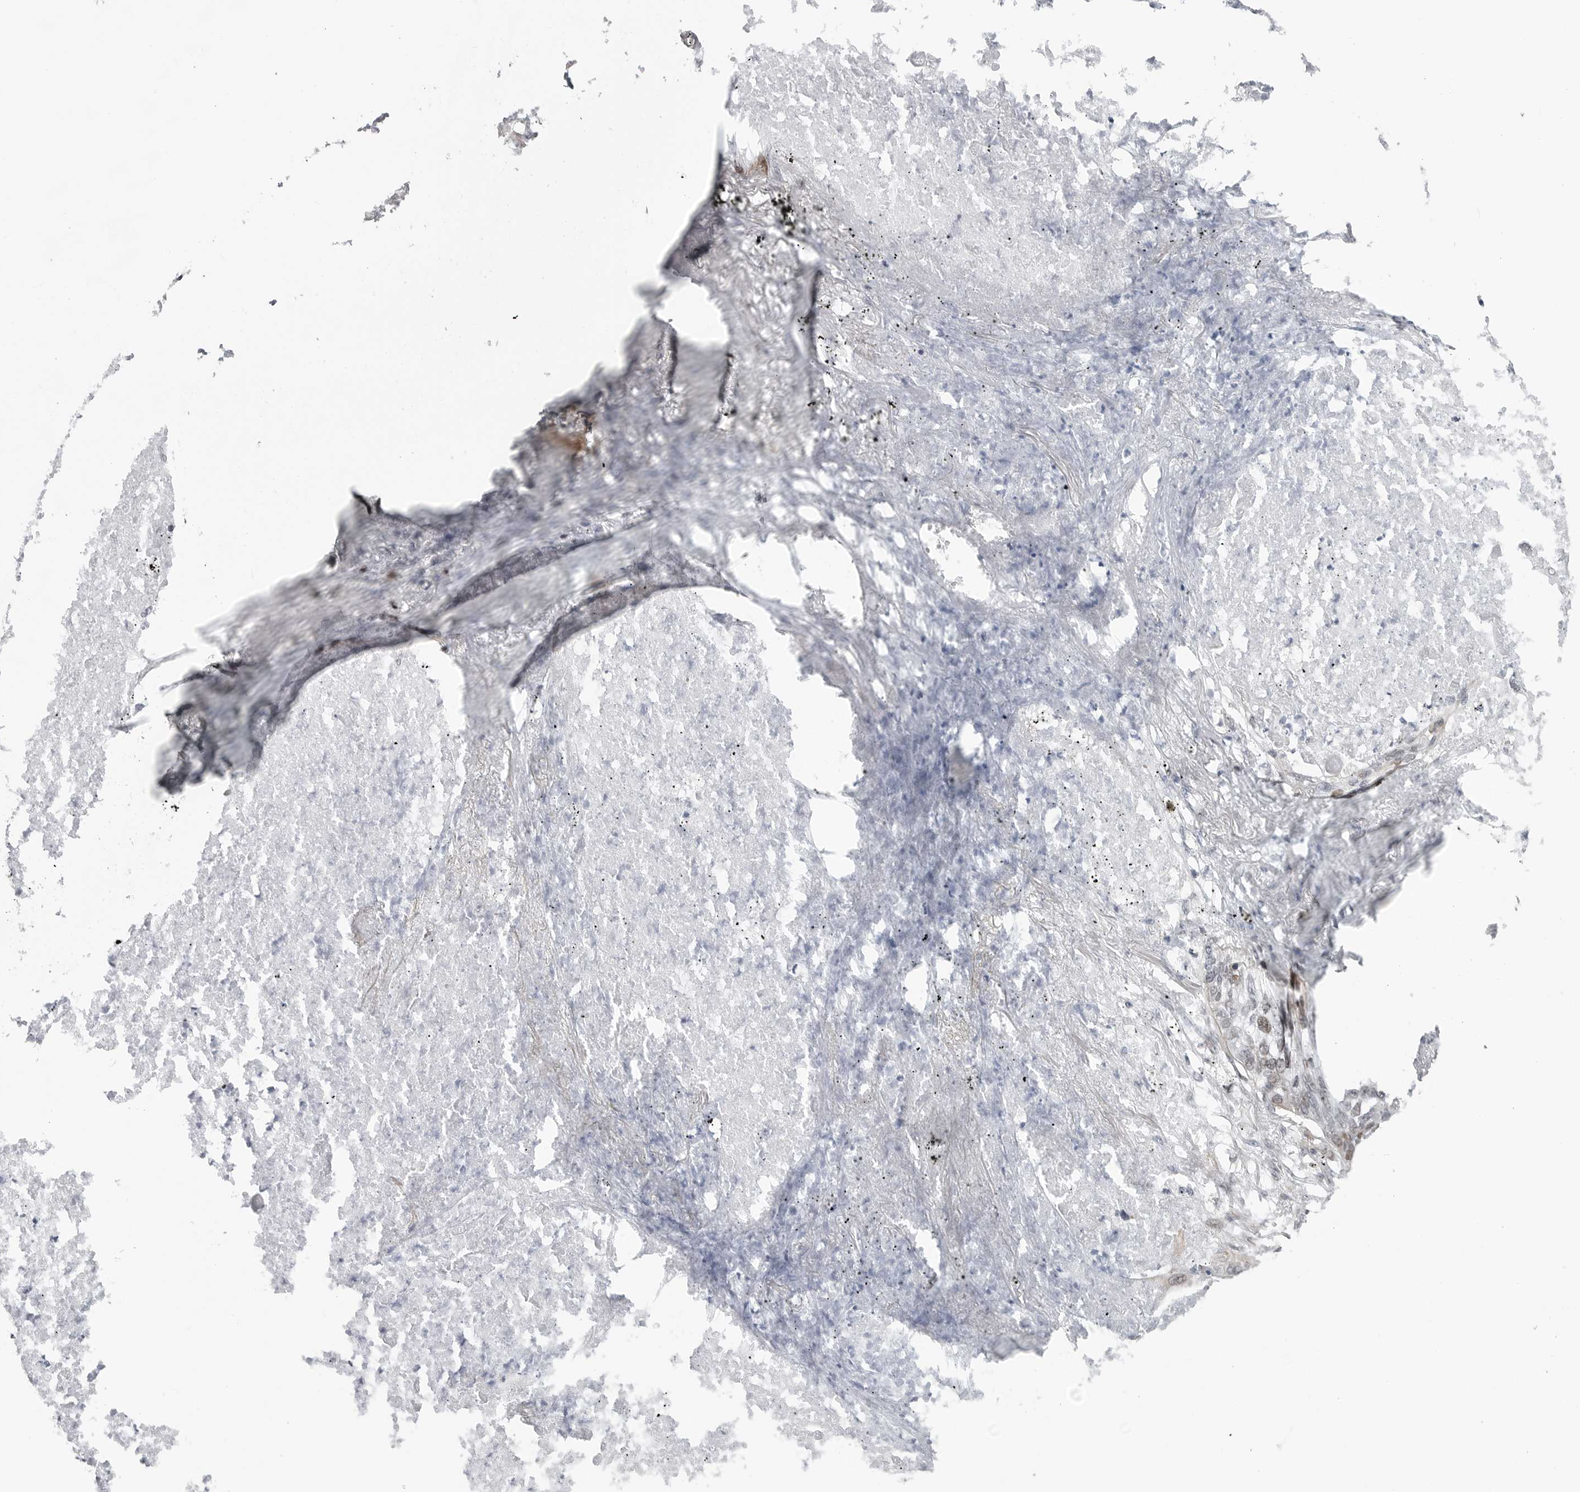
{"staining": {"intensity": "moderate", "quantity": "<25%", "location": "cytoplasmic/membranous,nuclear"}, "tissue": "lung cancer", "cell_type": "Tumor cells", "image_type": "cancer", "snomed": [{"axis": "morphology", "description": "Squamous cell carcinoma, NOS"}, {"axis": "topography", "description": "Lung"}], "caption": "Lung cancer was stained to show a protein in brown. There is low levels of moderate cytoplasmic/membranous and nuclear expression in approximately <25% of tumor cells.", "gene": "FAM135B", "patient": {"sex": "female", "age": 63}}